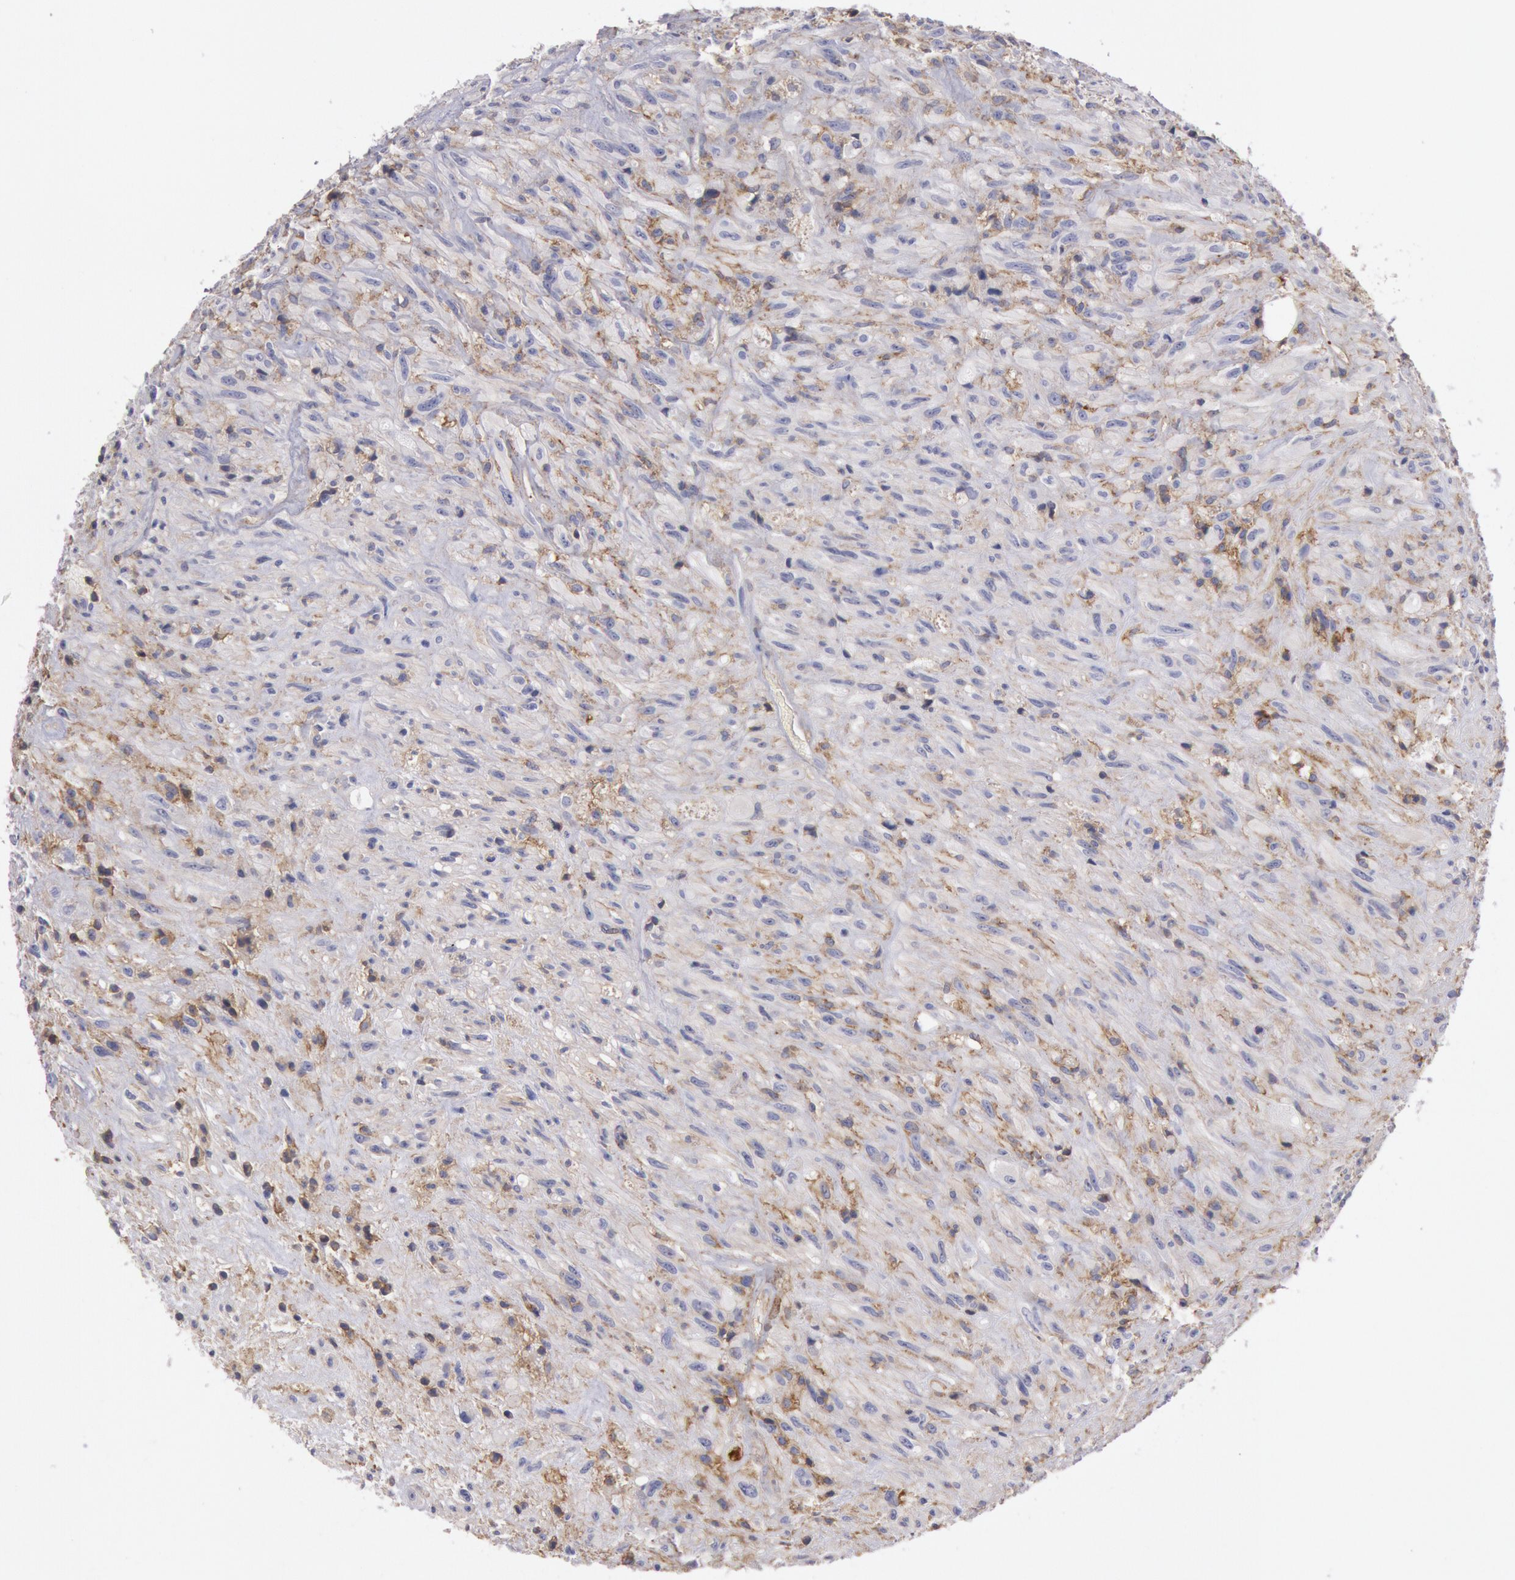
{"staining": {"intensity": "moderate", "quantity": "<25%", "location": "cytoplasmic/membranous"}, "tissue": "glioma", "cell_type": "Tumor cells", "image_type": "cancer", "snomed": [{"axis": "morphology", "description": "Glioma, malignant, High grade"}, {"axis": "topography", "description": "Brain"}], "caption": "A photomicrograph showing moderate cytoplasmic/membranous expression in approximately <25% of tumor cells in malignant high-grade glioma, as visualized by brown immunohistochemical staining.", "gene": "SNAP23", "patient": {"sex": "male", "age": 48}}